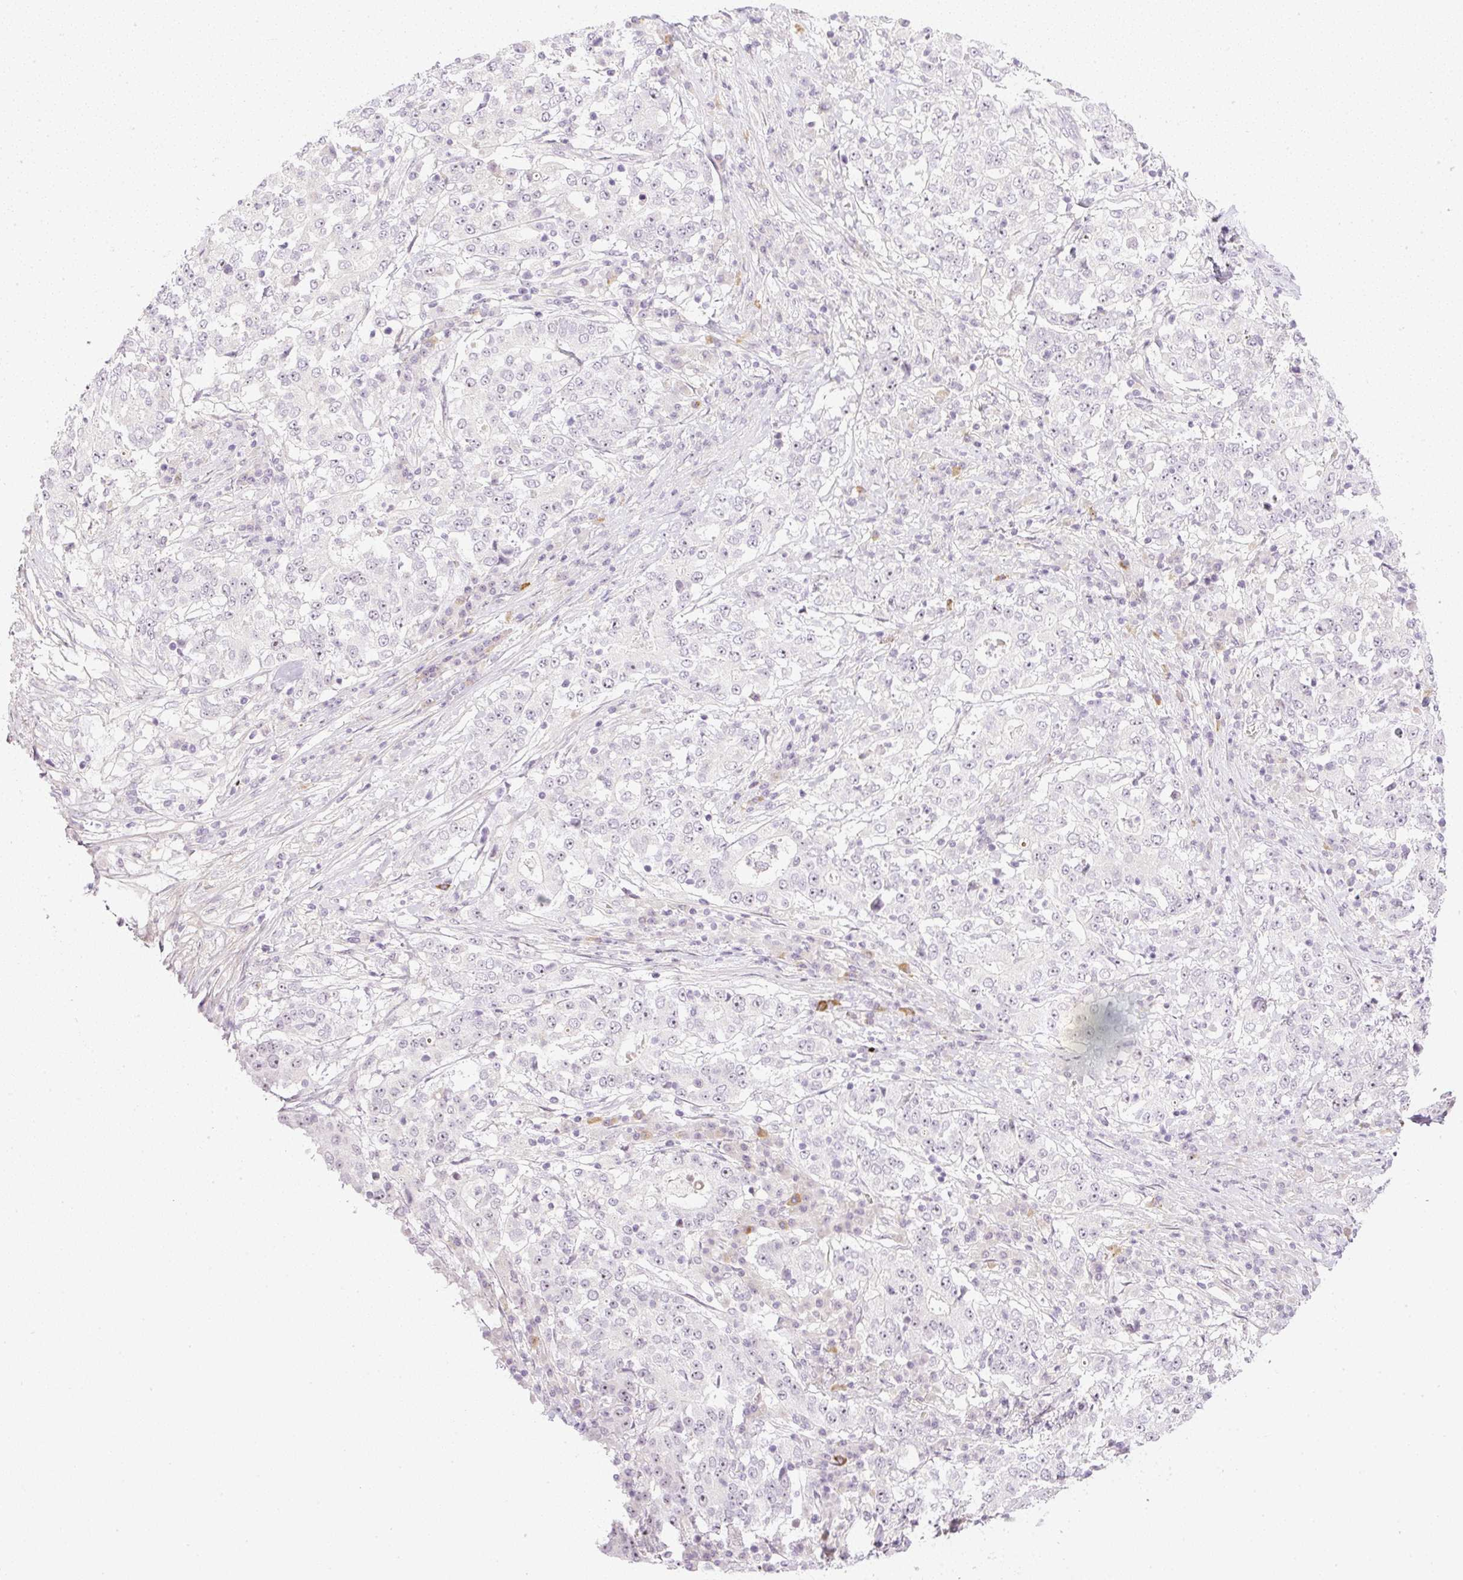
{"staining": {"intensity": "weak", "quantity": "25%-75%", "location": "nuclear"}, "tissue": "stomach cancer", "cell_type": "Tumor cells", "image_type": "cancer", "snomed": [{"axis": "morphology", "description": "Adenocarcinoma, NOS"}, {"axis": "topography", "description": "Stomach"}], "caption": "Immunohistochemistry (IHC) of human stomach adenocarcinoma shows low levels of weak nuclear positivity in approximately 25%-75% of tumor cells.", "gene": "AAR2", "patient": {"sex": "male", "age": 59}}